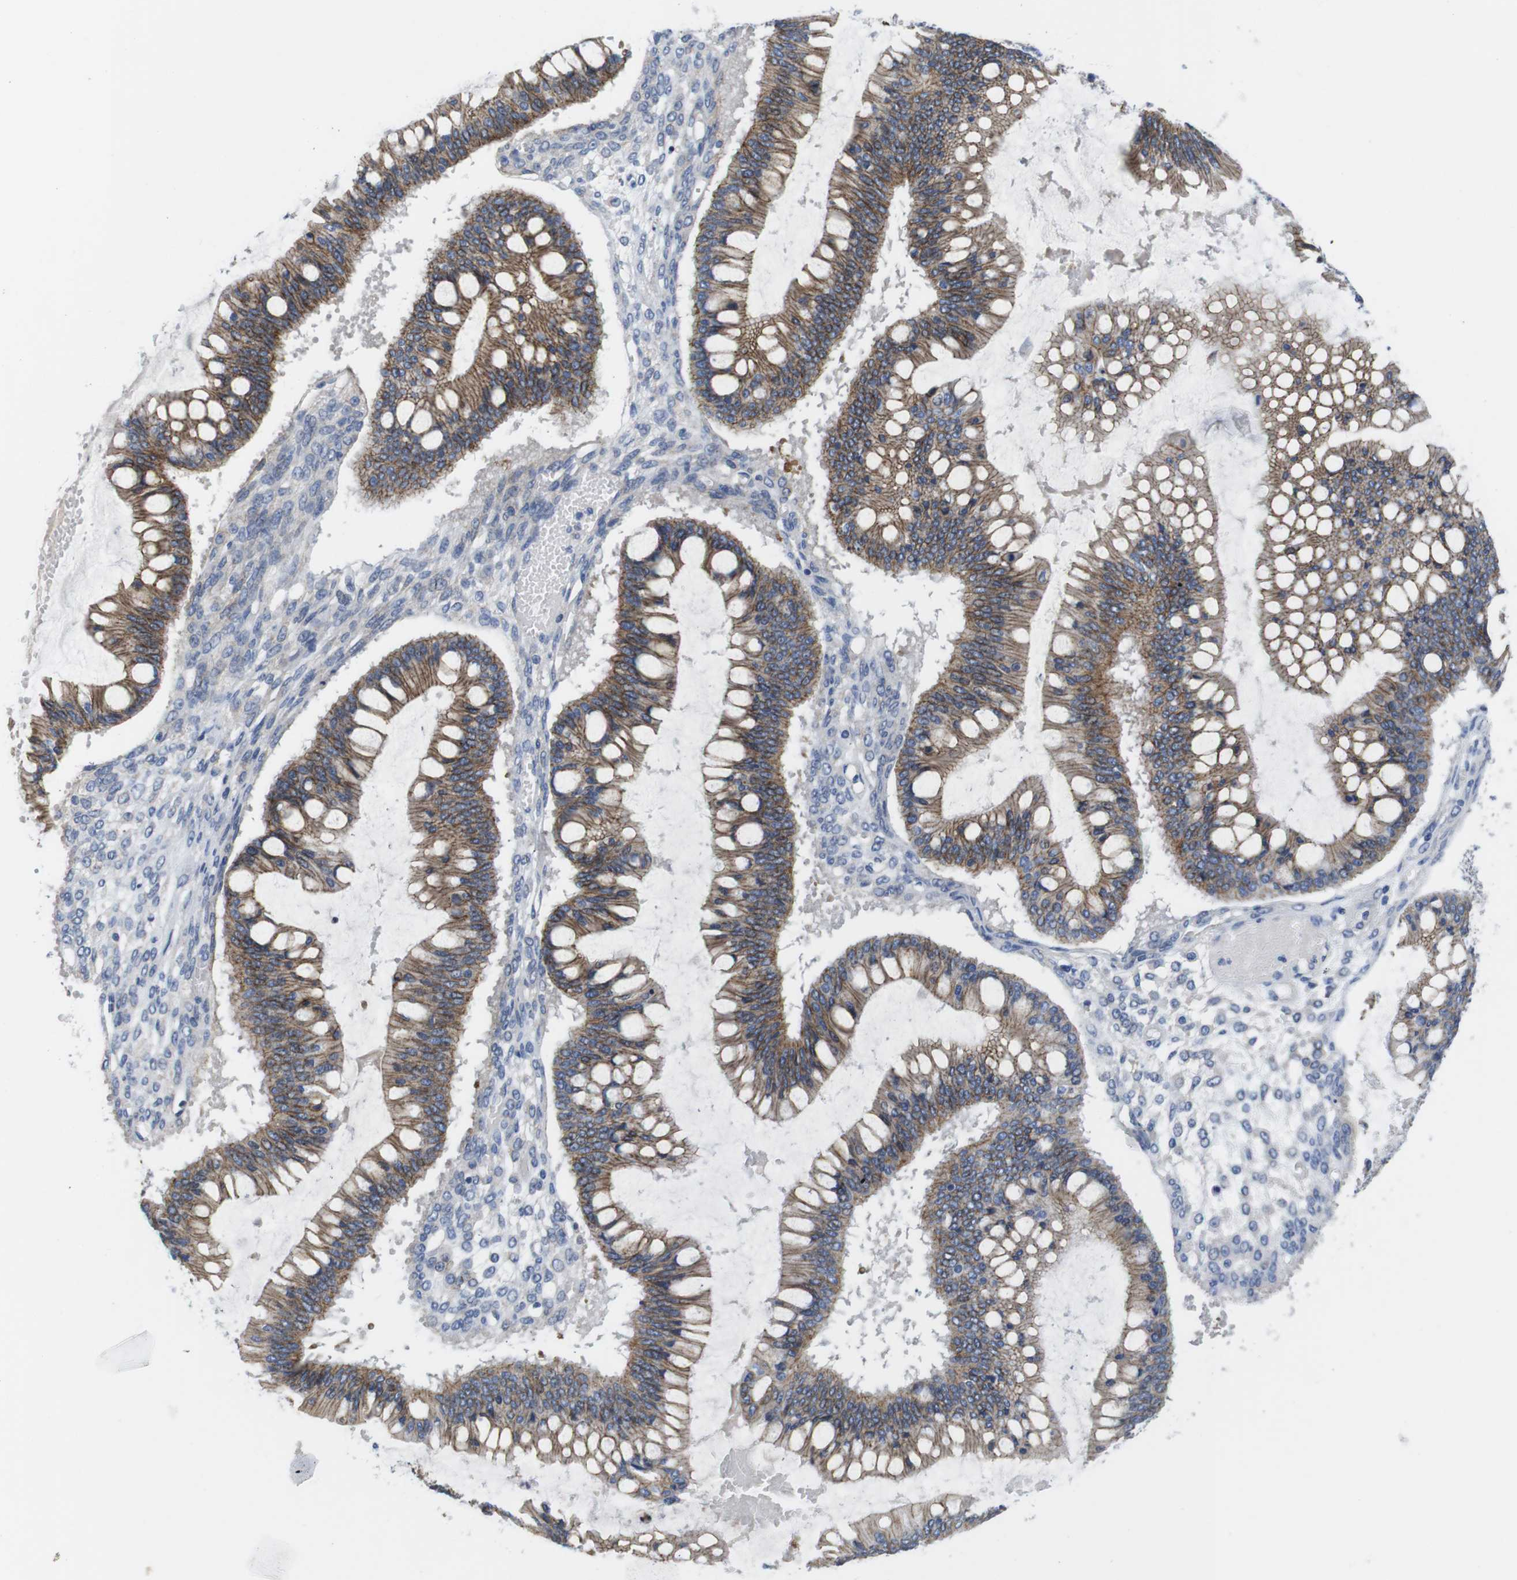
{"staining": {"intensity": "moderate", "quantity": "25%-75%", "location": "cytoplasmic/membranous"}, "tissue": "ovarian cancer", "cell_type": "Tumor cells", "image_type": "cancer", "snomed": [{"axis": "morphology", "description": "Cystadenocarcinoma, mucinous, NOS"}, {"axis": "topography", "description": "Ovary"}], "caption": "Protein expression analysis of human mucinous cystadenocarcinoma (ovarian) reveals moderate cytoplasmic/membranous expression in about 25%-75% of tumor cells.", "gene": "SCRIB", "patient": {"sex": "female", "age": 73}}